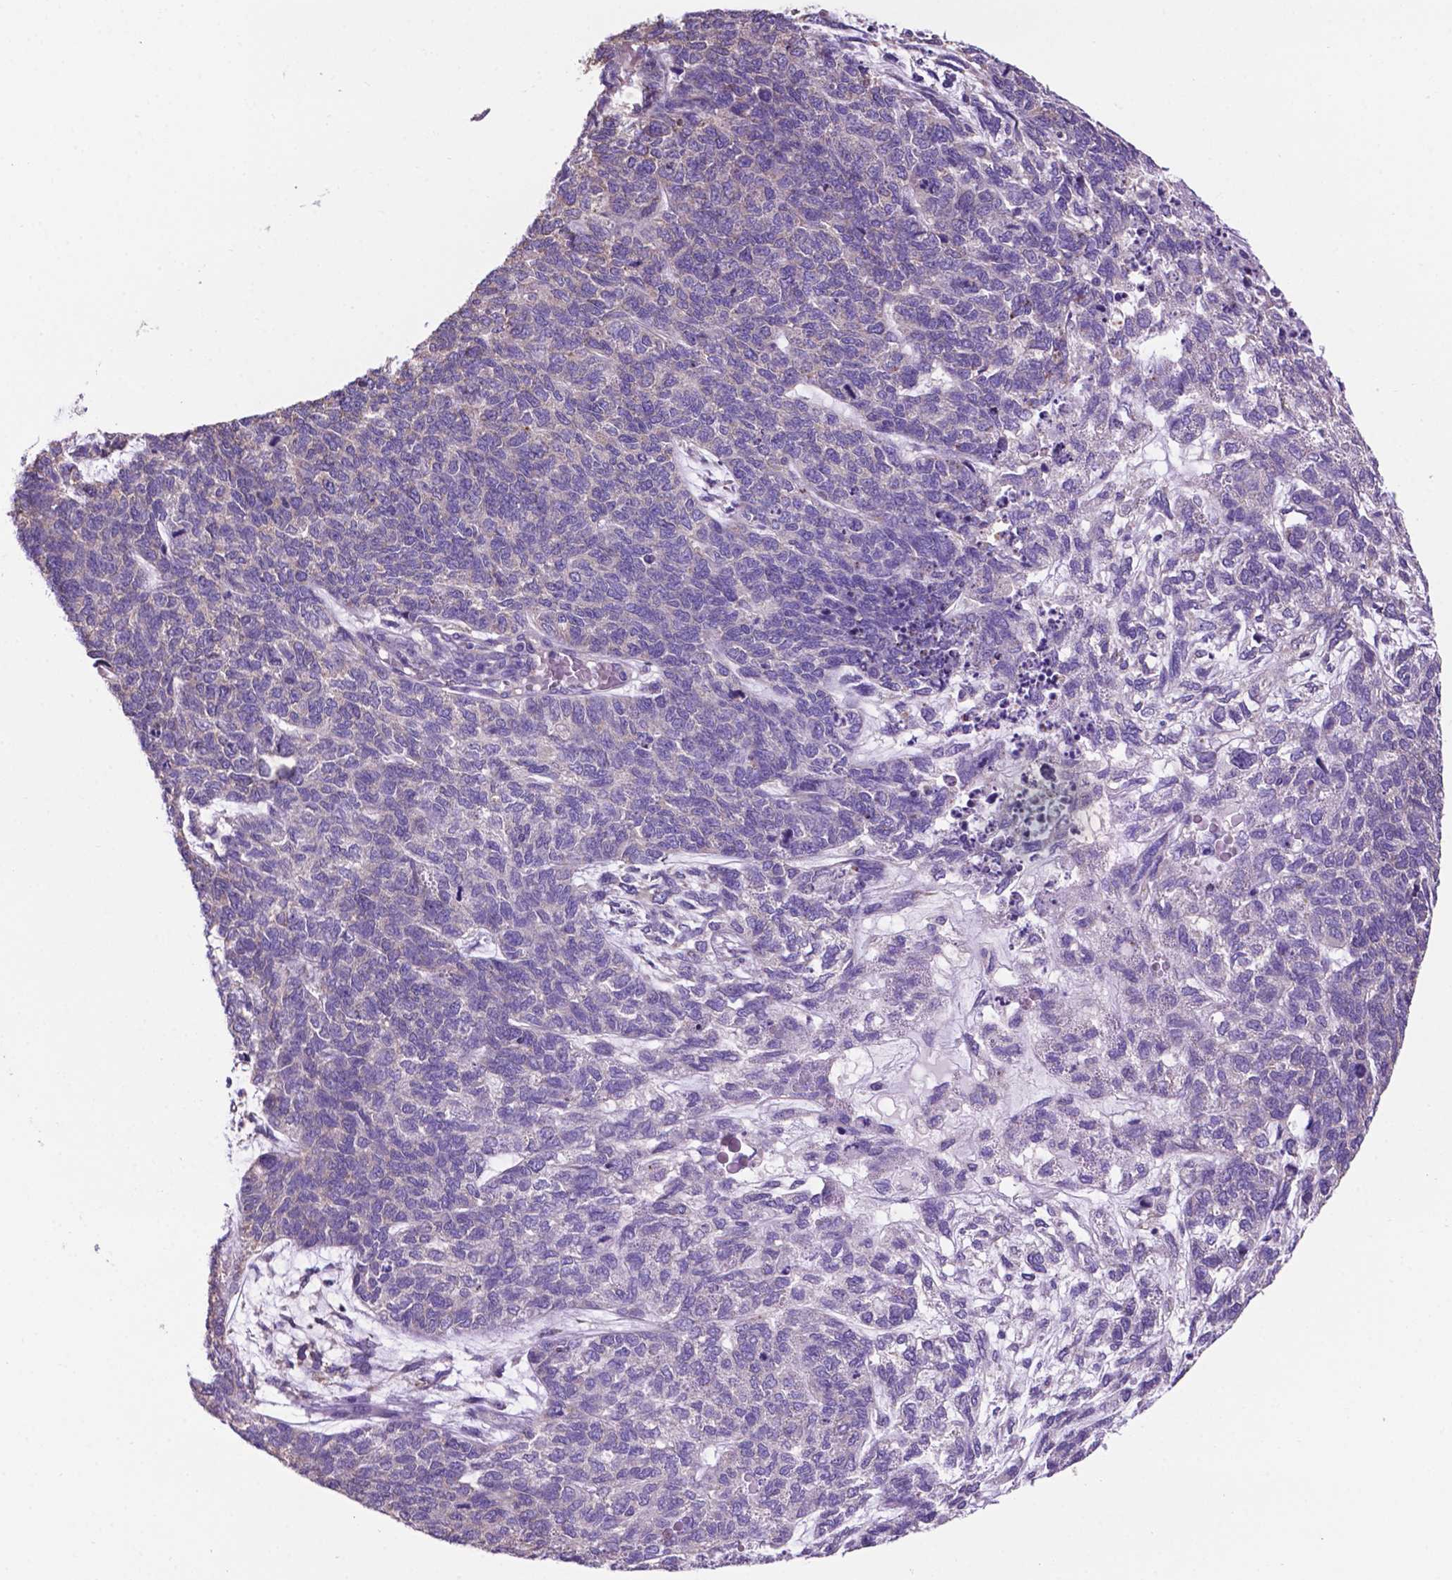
{"staining": {"intensity": "negative", "quantity": "none", "location": "none"}, "tissue": "cervical cancer", "cell_type": "Tumor cells", "image_type": "cancer", "snomed": [{"axis": "morphology", "description": "Squamous cell carcinoma, NOS"}, {"axis": "topography", "description": "Cervix"}], "caption": "DAB immunohistochemical staining of human squamous cell carcinoma (cervical) exhibits no significant positivity in tumor cells. The staining was performed using DAB (3,3'-diaminobenzidine) to visualize the protein expression in brown, while the nuclei were stained in blue with hematoxylin (Magnification: 20x).", "gene": "SPDYA", "patient": {"sex": "female", "age": 63}}